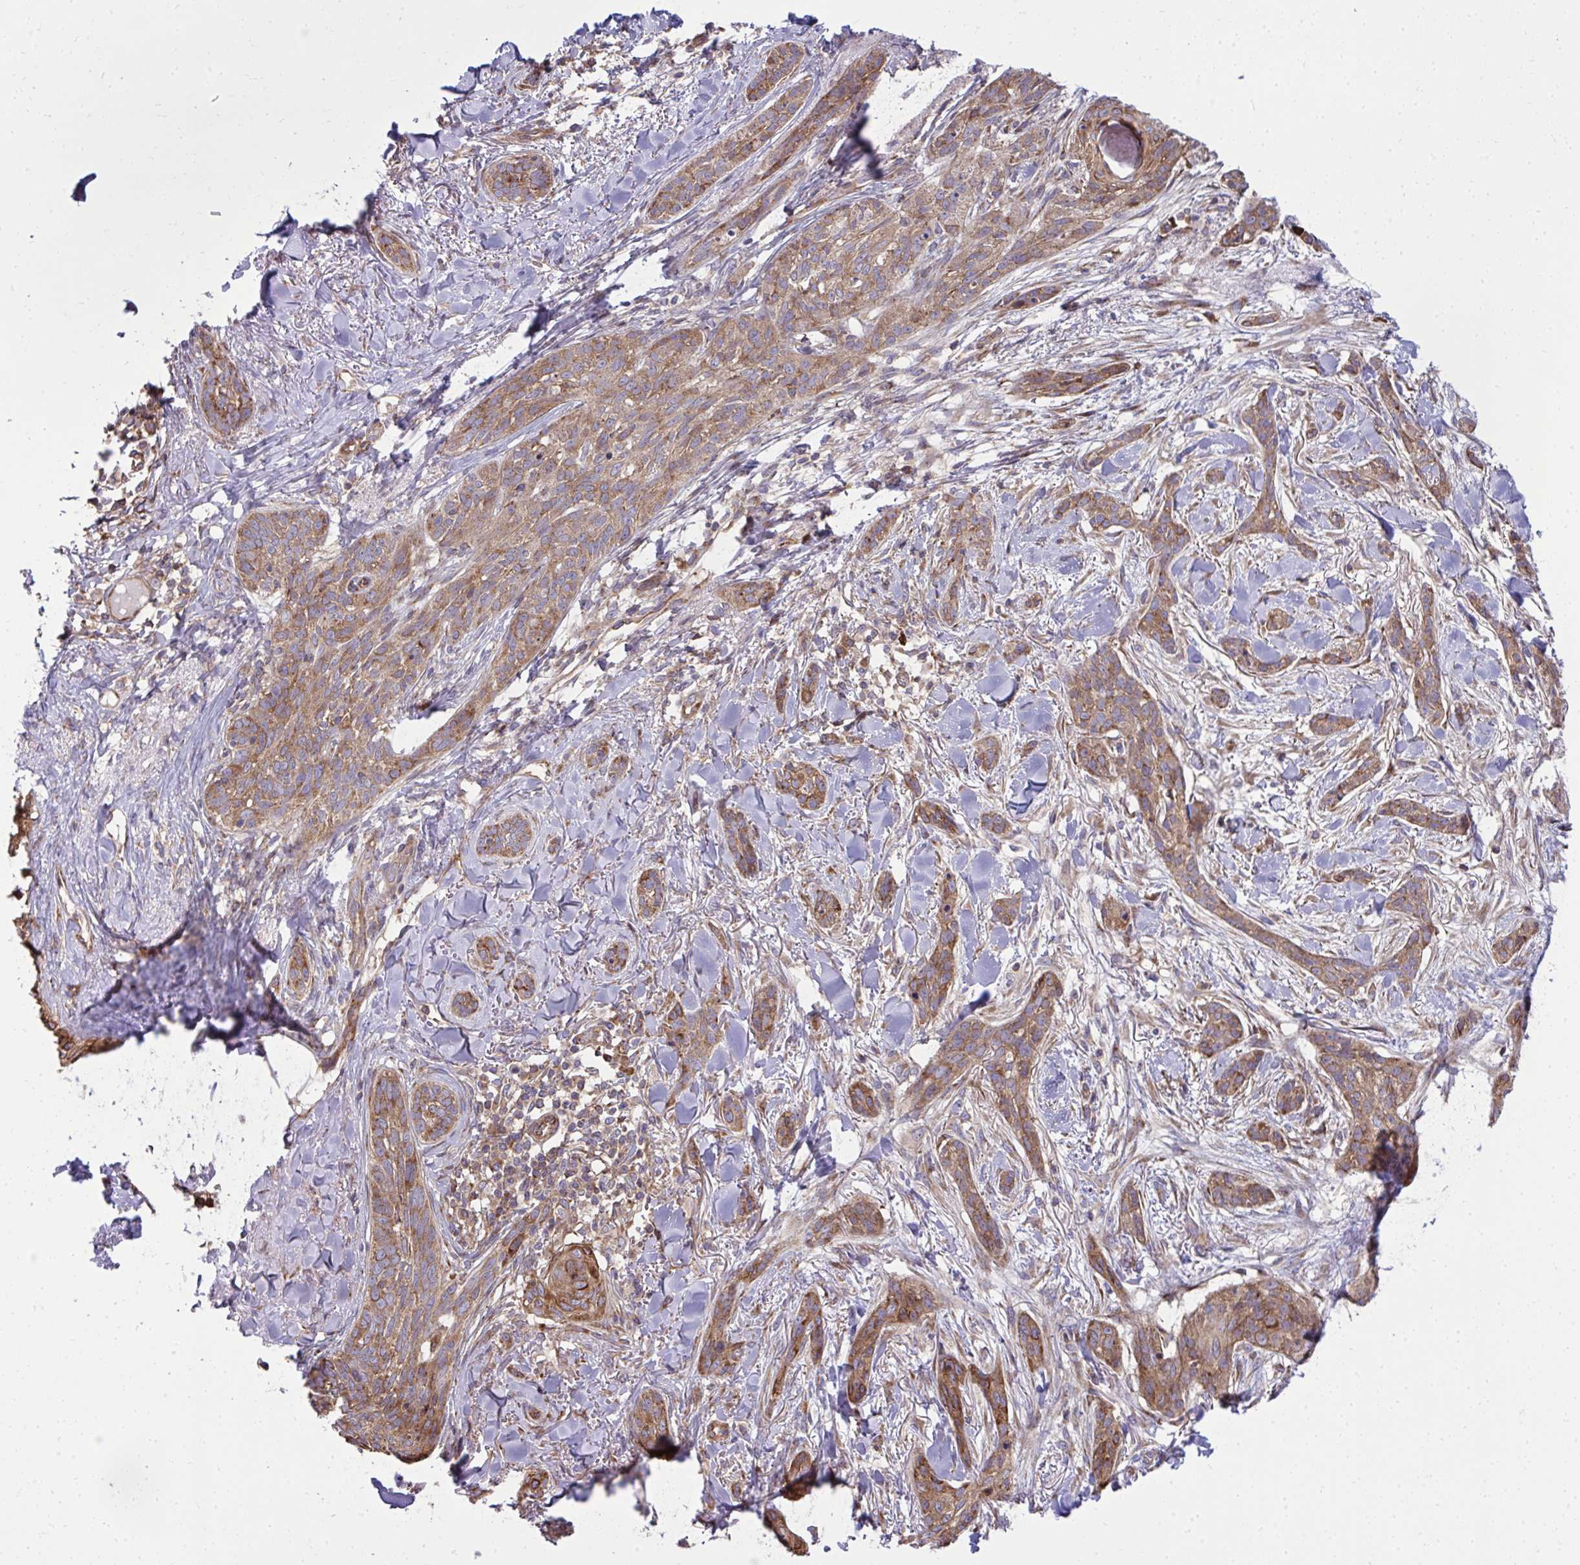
{"staining": {"intensity": "moderate", "quantity": ">75%", "location": "cytoplasmic/membranous"}, "tissue": "skin cancer", "cell_type": "Tumor cells", "image_type": "cancer", "snomed": [{"axis": "morphology", "description": "Basal cell carcinoma"}, {"axis": "topography", "description": "Skin"}], "caption": "The image reveals staining of skin basal cell carcinoma, revealing moderate cytoplasmic/membranous protein expression (brown color) within tumor cells.", "gene": "NMNAT3", "patient": {"sex": "male", "age": 52}}